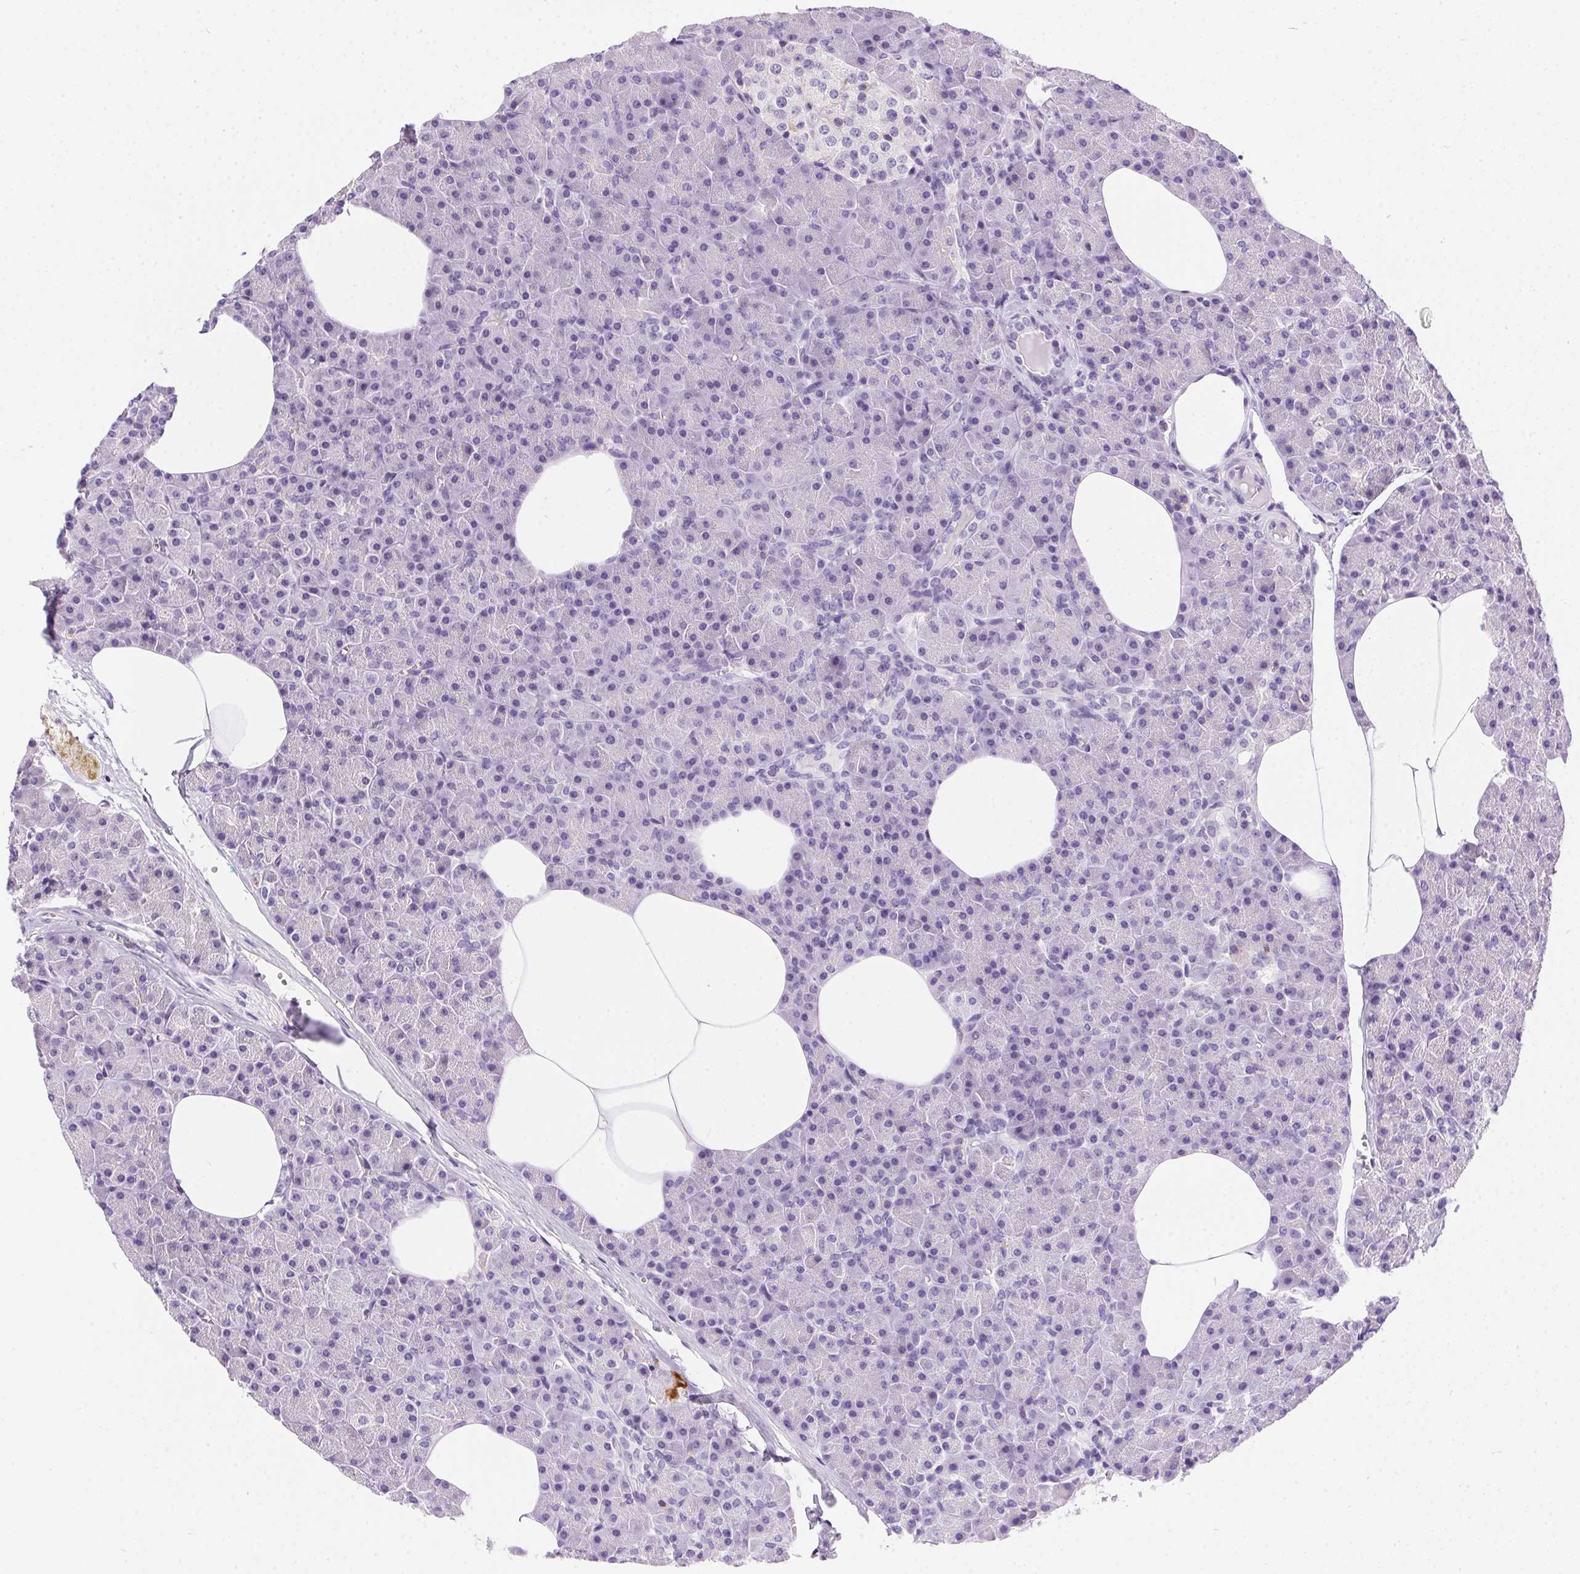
{"staining": {"intensity": "negative", "quantity": "none", "location": "none"}, "tissue": "pancreas", "cell_type": "Exocrine glandular cells", "image_type": "normal", "snomed": [{"axis": "morphology", "description": "Normal tissue, NOS"}, {"axis": "topography", "description": "Pancreas"}], "caption": "Immunohistochemistry (IHC) histopathology image of unremarkable pancreas stained for a protein (brown), which demonstrates no staining in exocrine glandular cells.", "gene": "SSTR4", "patient": {"sex": "female", "age": 45}}